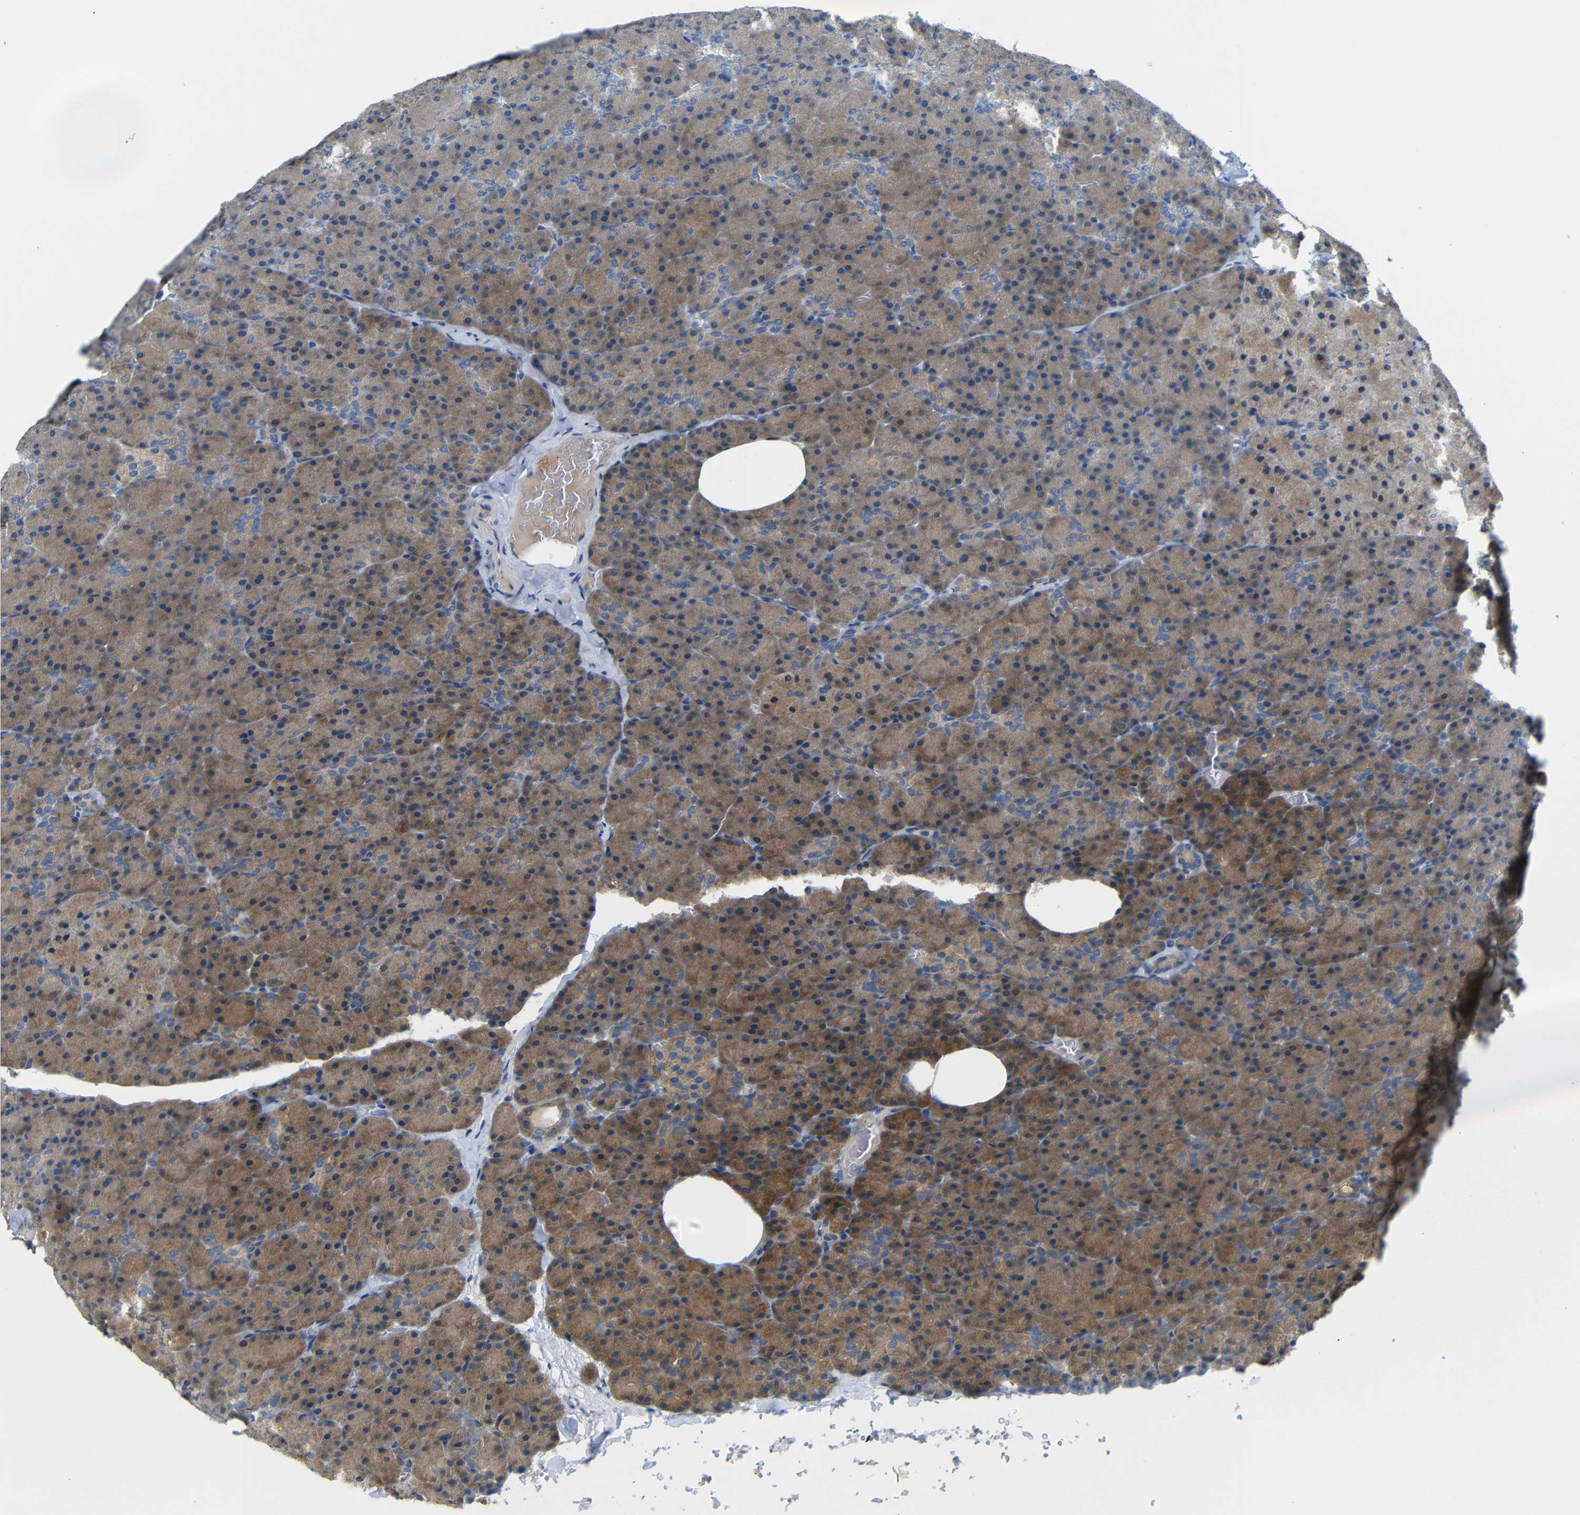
{"staining": {"intensity": "moderate", "quantity": ">75%", "location": "cytoplasmic/membranous"}, "tissue": "pancreas", "cell_type": "Exocrine glandular cells", "image_type": "normal", "snomed": [{"axis": "morphology", "description": "Normal tissue, NOS"}, {"axis": "topography", "description": "Pancreas"}], "caption": "Protein staining of normal pancreas demonstrates moderate cytoplasmic/membranous expression in approximately >75% of exocrine glandular cells. The staining was performed using DAB (3,3'-diaminobenzidine) to visualize the protein expression in brown, while the nuclei were stained in blue with hematoxylin (Magnification: 20x).", "gene": "TBC1D32", "patient": {"sex": "female", "age": 35}}